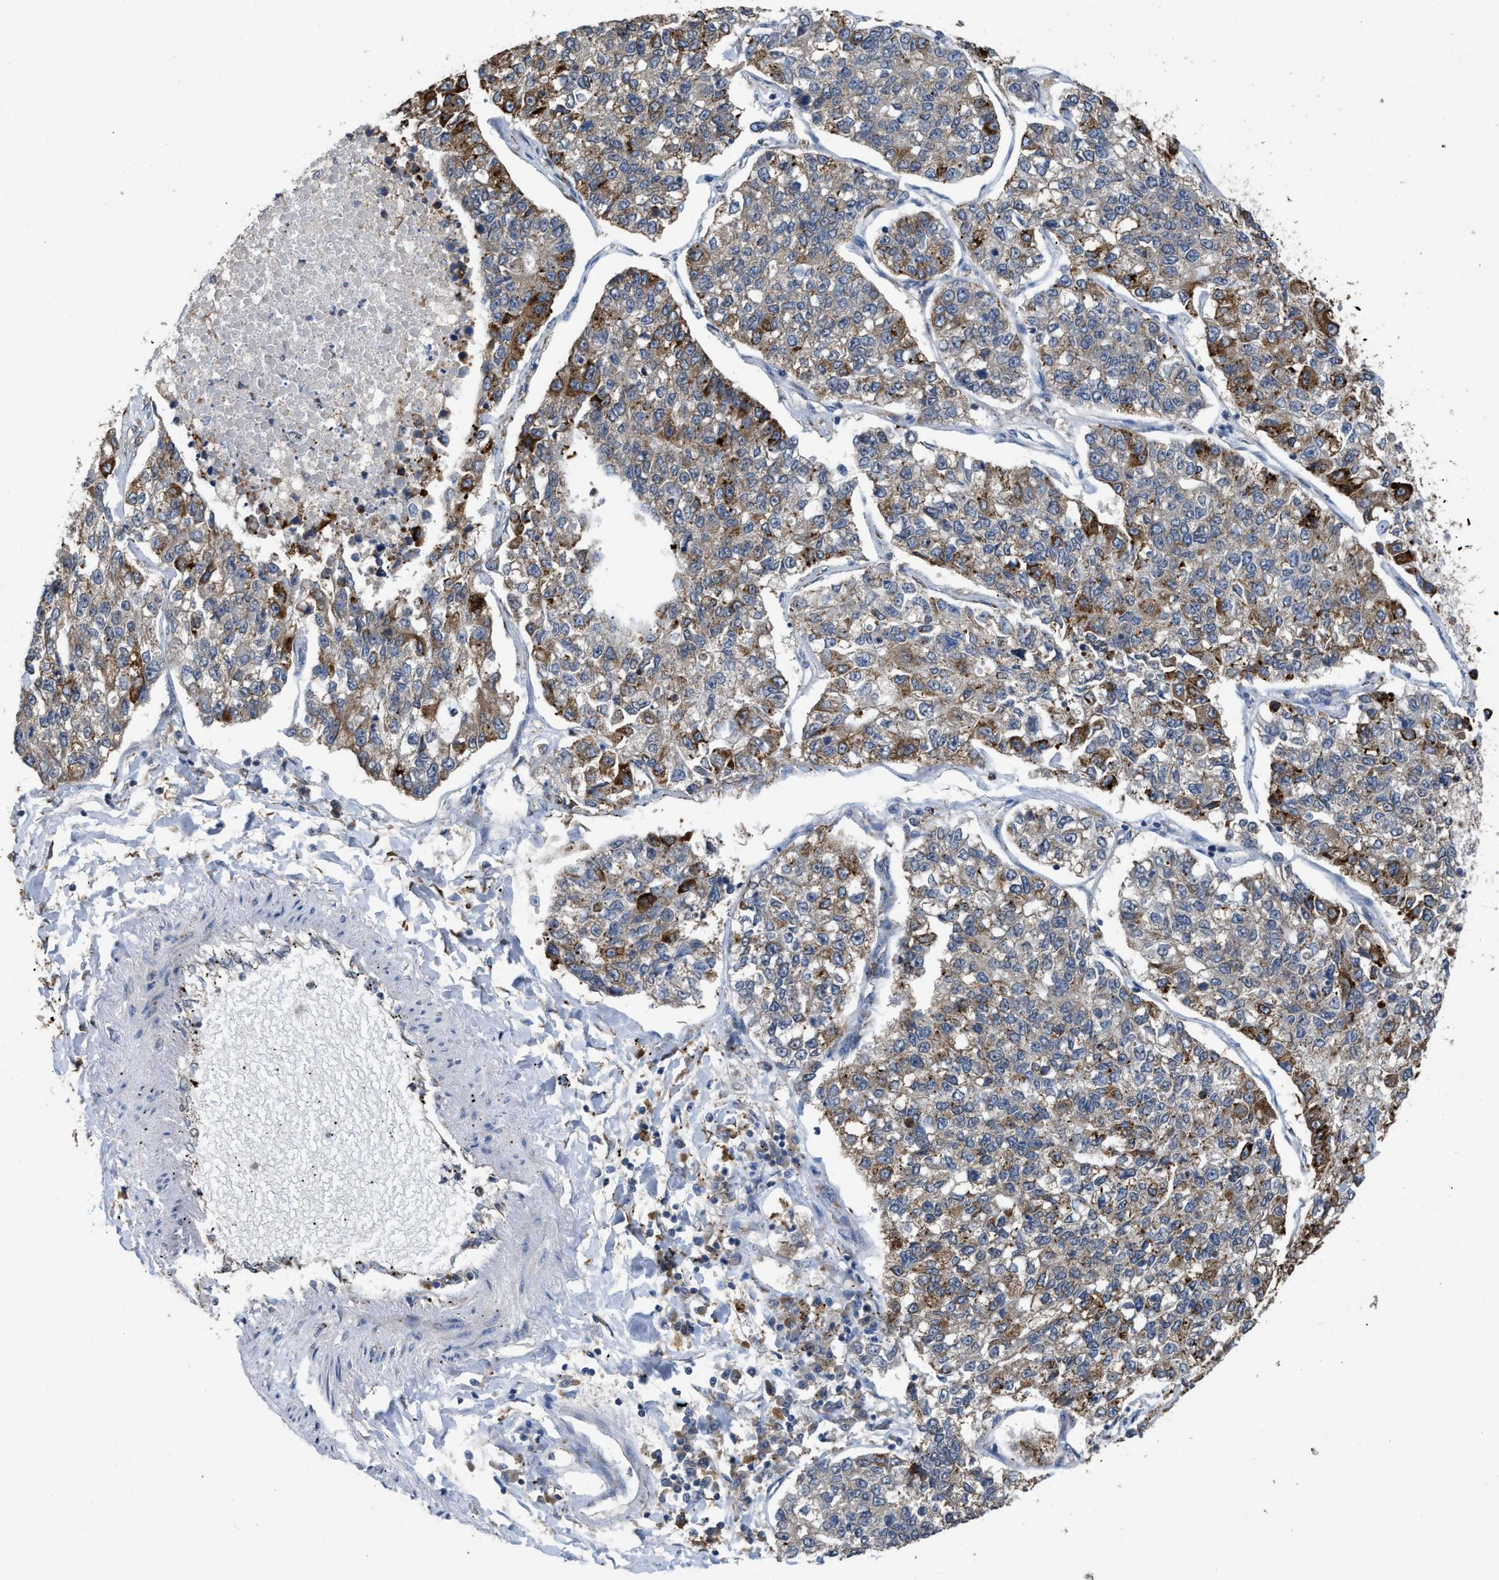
{"staining": {"intensity": "moderate", "quantity": ">75%", "location": "cytoplasmic/membranous"}, "tissue": "lung cancer", "cell_type": "Tumor cells", "image_type": "cancer", "snomed": [{"axis": "morphology", "description": "Adenocarcinoma, NOS"}, {"axis": "topography", "description": "Lung"}], "caption": "Tumor cells show medium levels of moderate cytoplasmic/membranous staining in approximately >75% of cells in human lung cancer. (brown staining indicates protein expression, while blue staining denotes nuclei).", "gene": "AK2", "patient": {"sex": "male", "age": 49}}